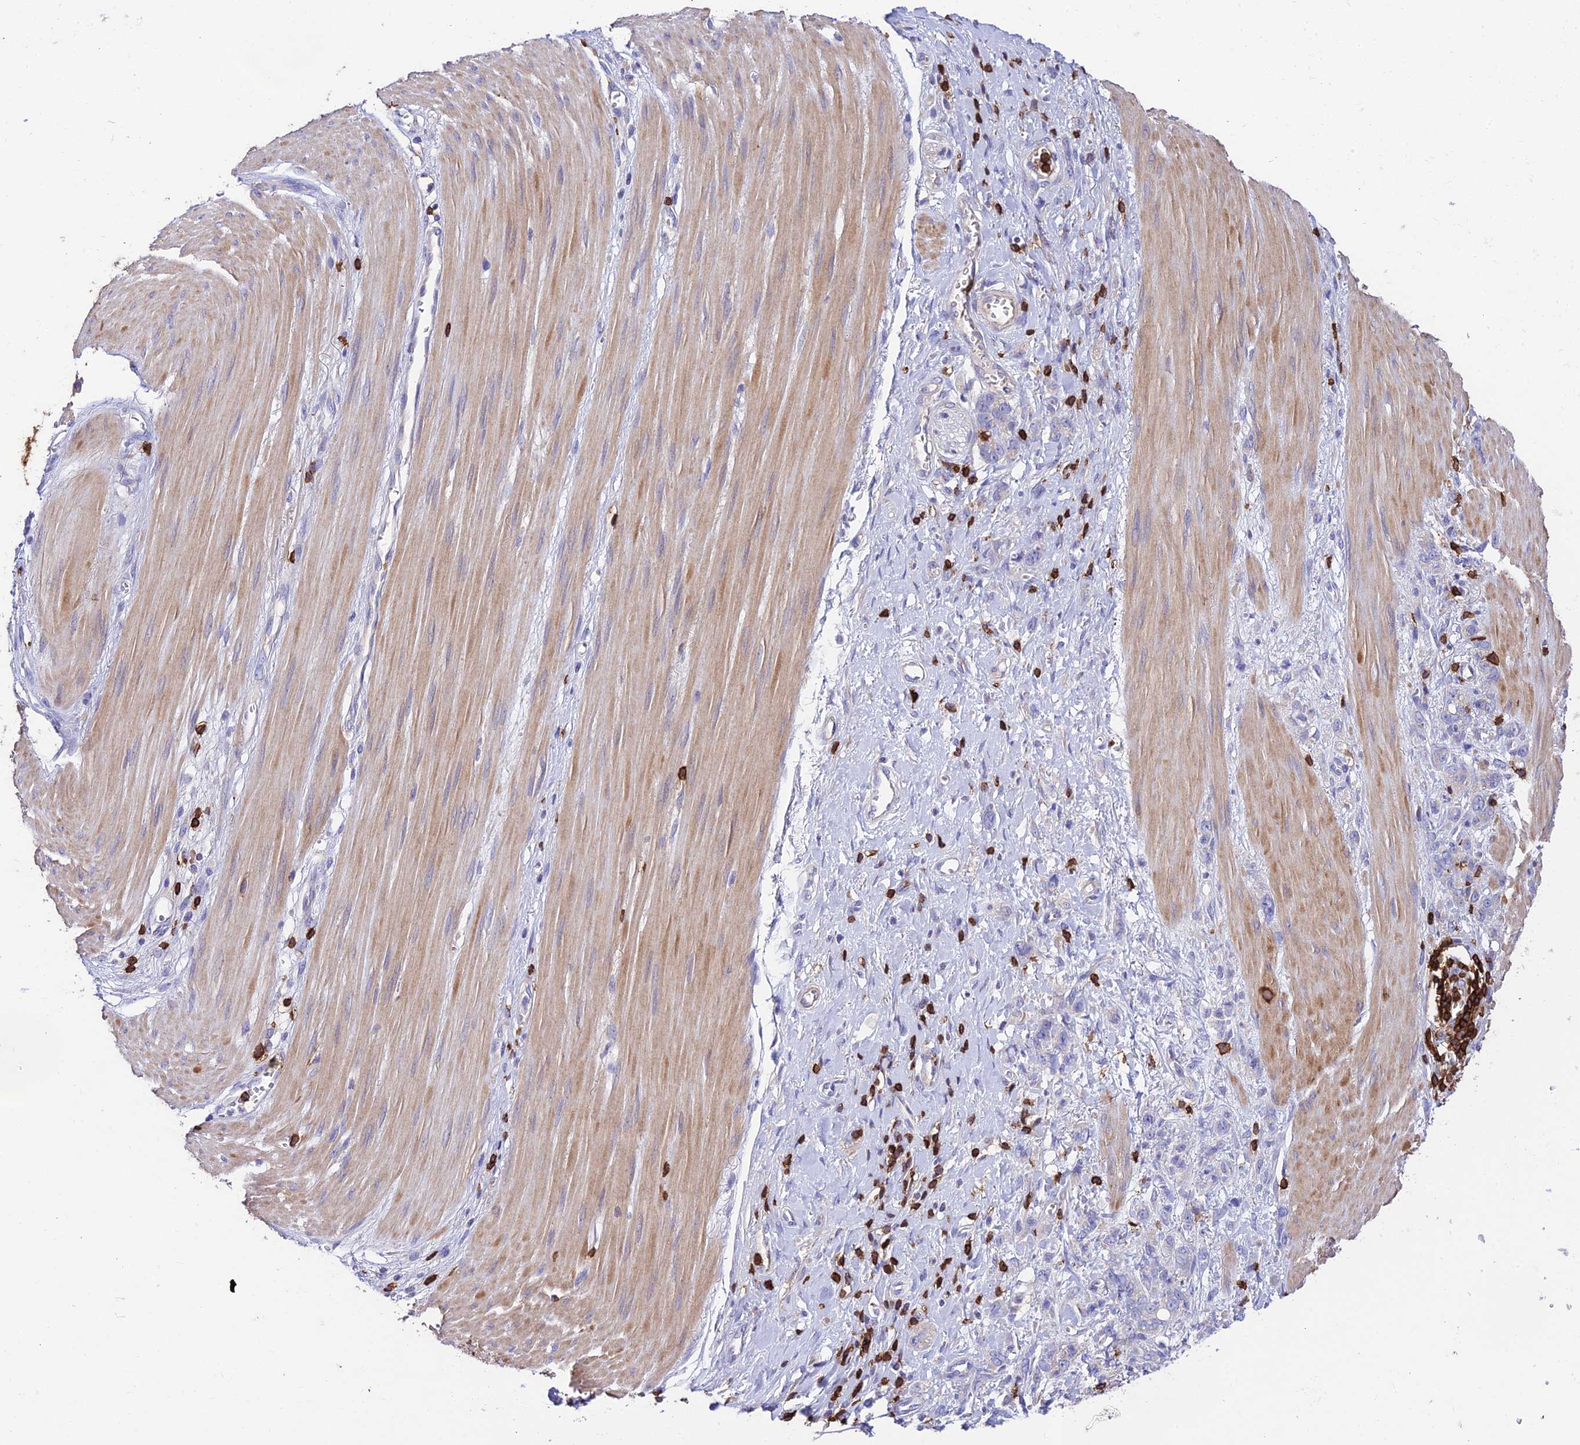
{"staining": {"intensity": "negative", "quantity": "none", "location": "none"}, "tissue": "stomach cancer", "cell_type": "Tumor cells", "image_type": "cancer", "snomed": [{"axis": "morphology", "description": "Adenocarcinoma, NOS"}, {"axis": "topography", "description": "Stomach"}], "caption": "A histopathology image of human adenocarcinoma (stomach) is negative for staining in tumor cells.", "gene": "PTPRCAP", "patient": {"sex": "female", "age": 76}}